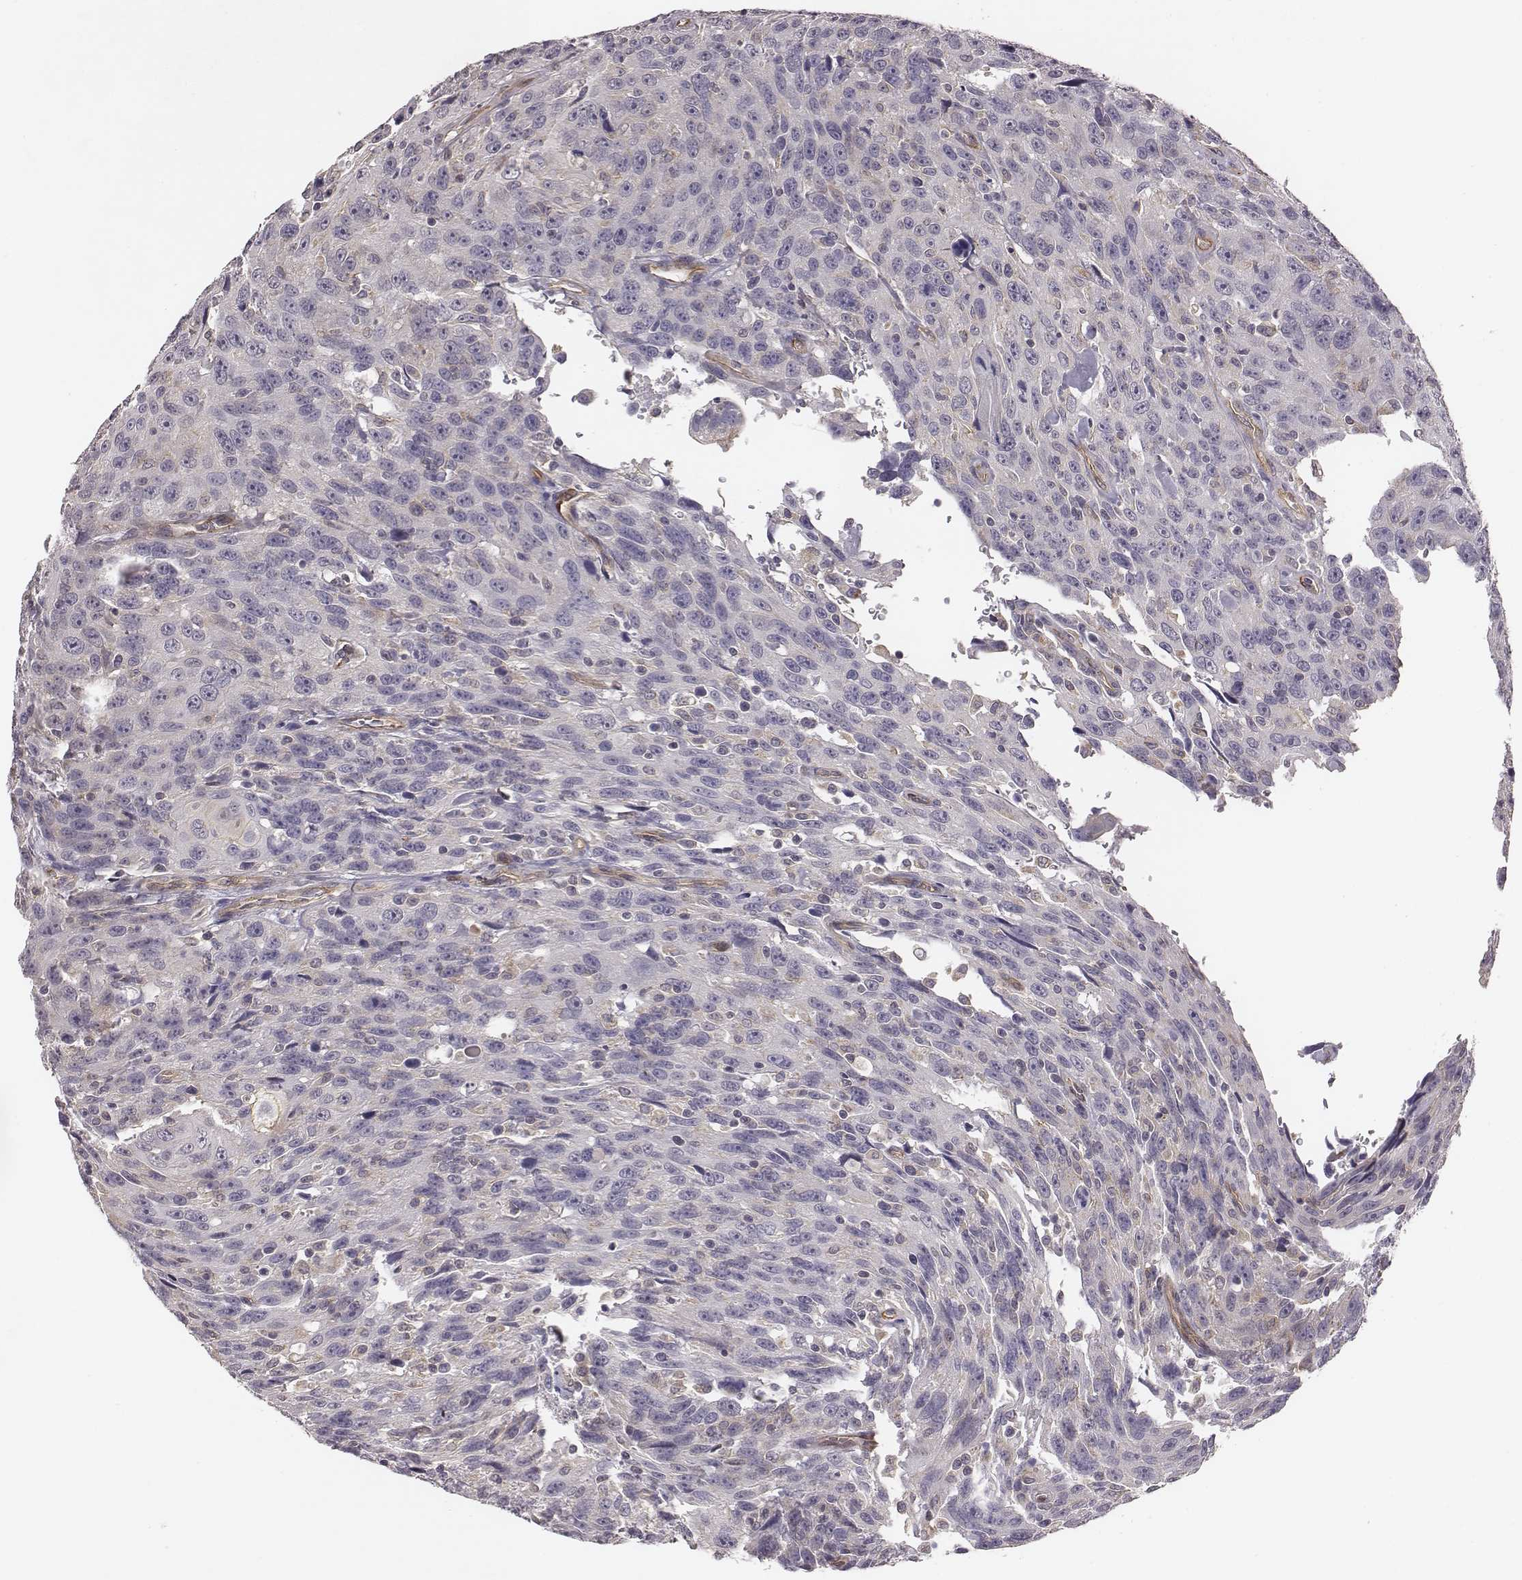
{"staining": {"intensity": "negative", "quantity": "none", "location": "none"}, "tissue": "urothelial cancer", "cell_type": "Tumor cells", "image_type": "cancer", "snomed": [{"axis": "morphology", "description": "Urothelial carcinoma, NOS"}, {"axis": "morphology", "description": "Urothelial carcinoma, High grade"}, {"axis": "topography", "description": "Urinary bladder"}], "caption": "The immunohistochemistry (IHC) micrograph has no significant staining in tumor cells of transitional cell carcinoma tissue. The staining was performed using DAB (3,3'-diaminobenzidine) to visualize the protein expression in brown, while the nuclei were stained in blue with hematoxylin (Magnification: 20x).", "gene": "SCARF1", "patient": {"sex": "female", "age": 73}}